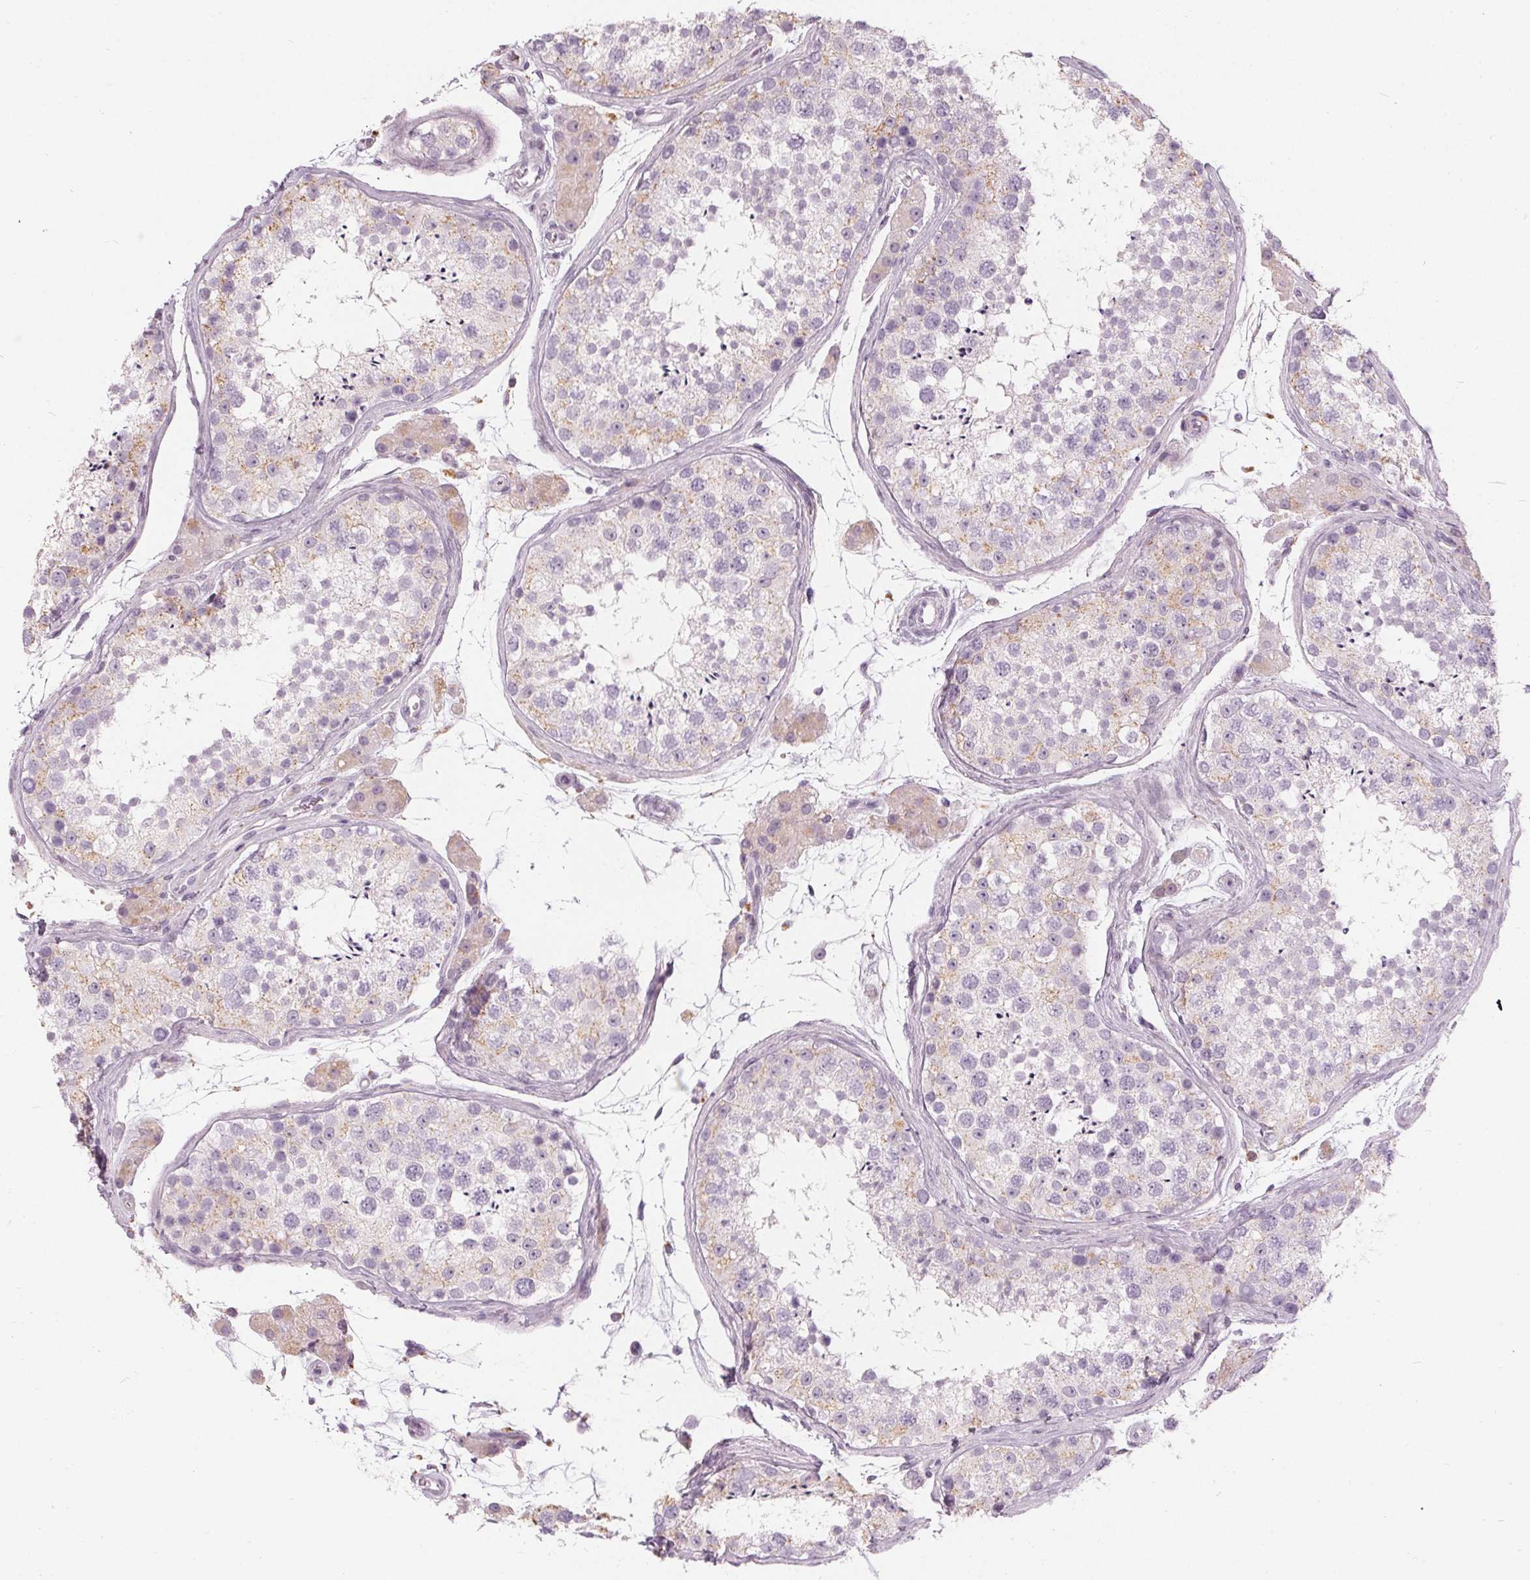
{"staining": {"intensity": "weak", "quantity": "<25%", "location": "cytoplasmic/membranous"}, "tissue": "testis", "cell_type": "Cells in seminiferous ducts", "image_type": "normal", "snomed": [{"axis": "morphology", "description": "Normal tissue, NOS"}, {"axis": "topography", "description": "Testis"}], "caption": "DAB (3,3'-diaminobenzidine) immunohistochemical staining of unremarkable testis reveals no significant expression in cells in seminiferous ducts. (Brightfield microscopy of DAB (3,3'-diaminobenzidine) immunohistochemistry (IHC) at high magnification).", "gene": "HOPX", "patient": {"sex": "male", "age": 41}}